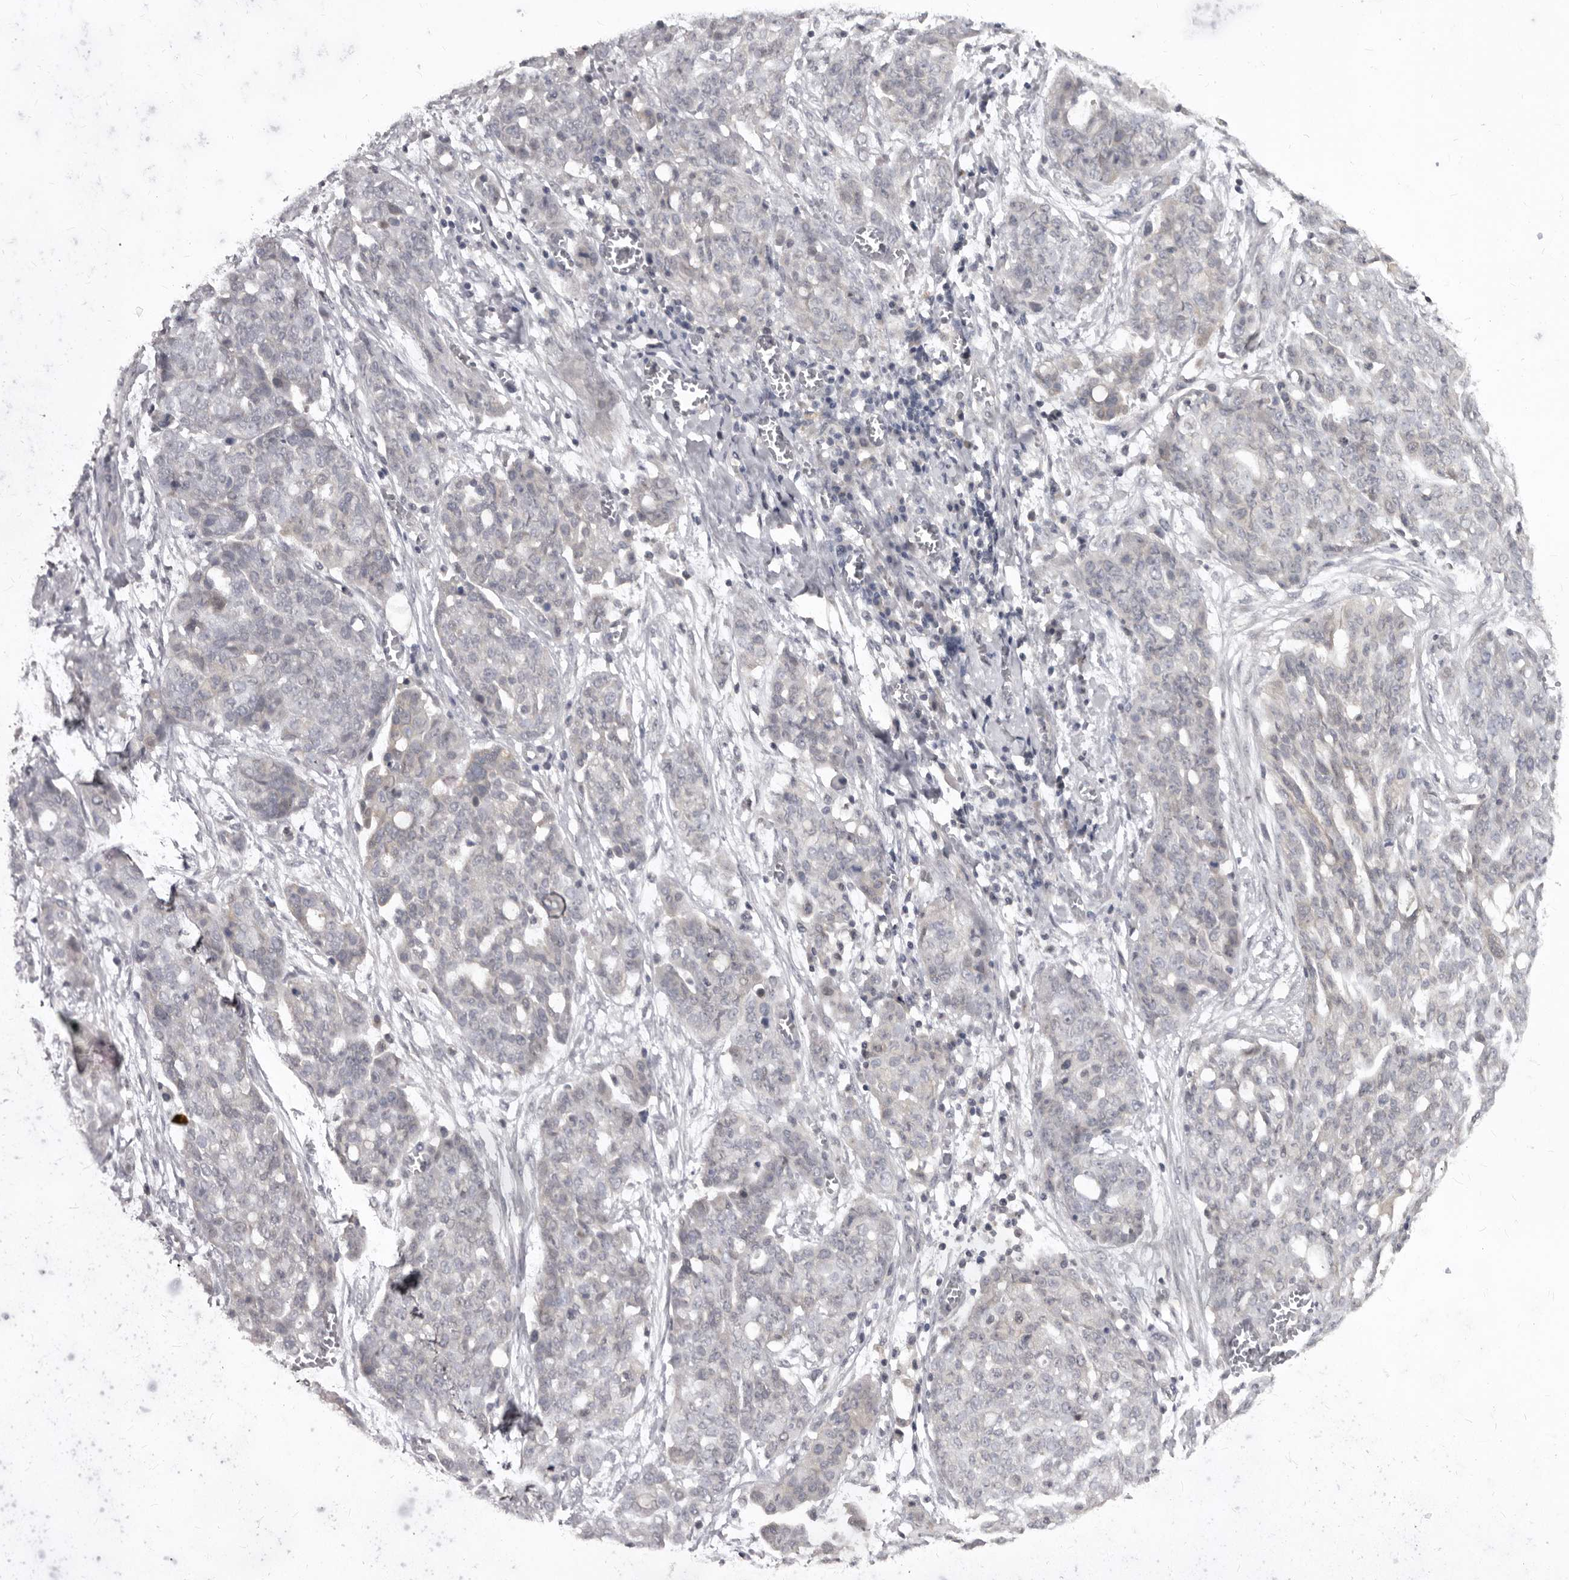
{"staining": {"intensity": "negative", "quantity": "none", "location": "none"}, "tissue": "ovarian cancer", "cell_type": "Tumor cells", "image_type": "cancer", "snomed": [{"axis": "morphology", "description": "Cystadenocarcinoma, serous, NOS"}, {"axis": "topography", "description": "Soft tissue"}, {"axis": "topography", "description": "Ovary"}], "caption": "A micrograph of human ovarian serous cystadenocarcinoma is negative for staining in tumor cells.", "gene": "SULT1E1", "patient": {"sex": "female", "age": 57}}